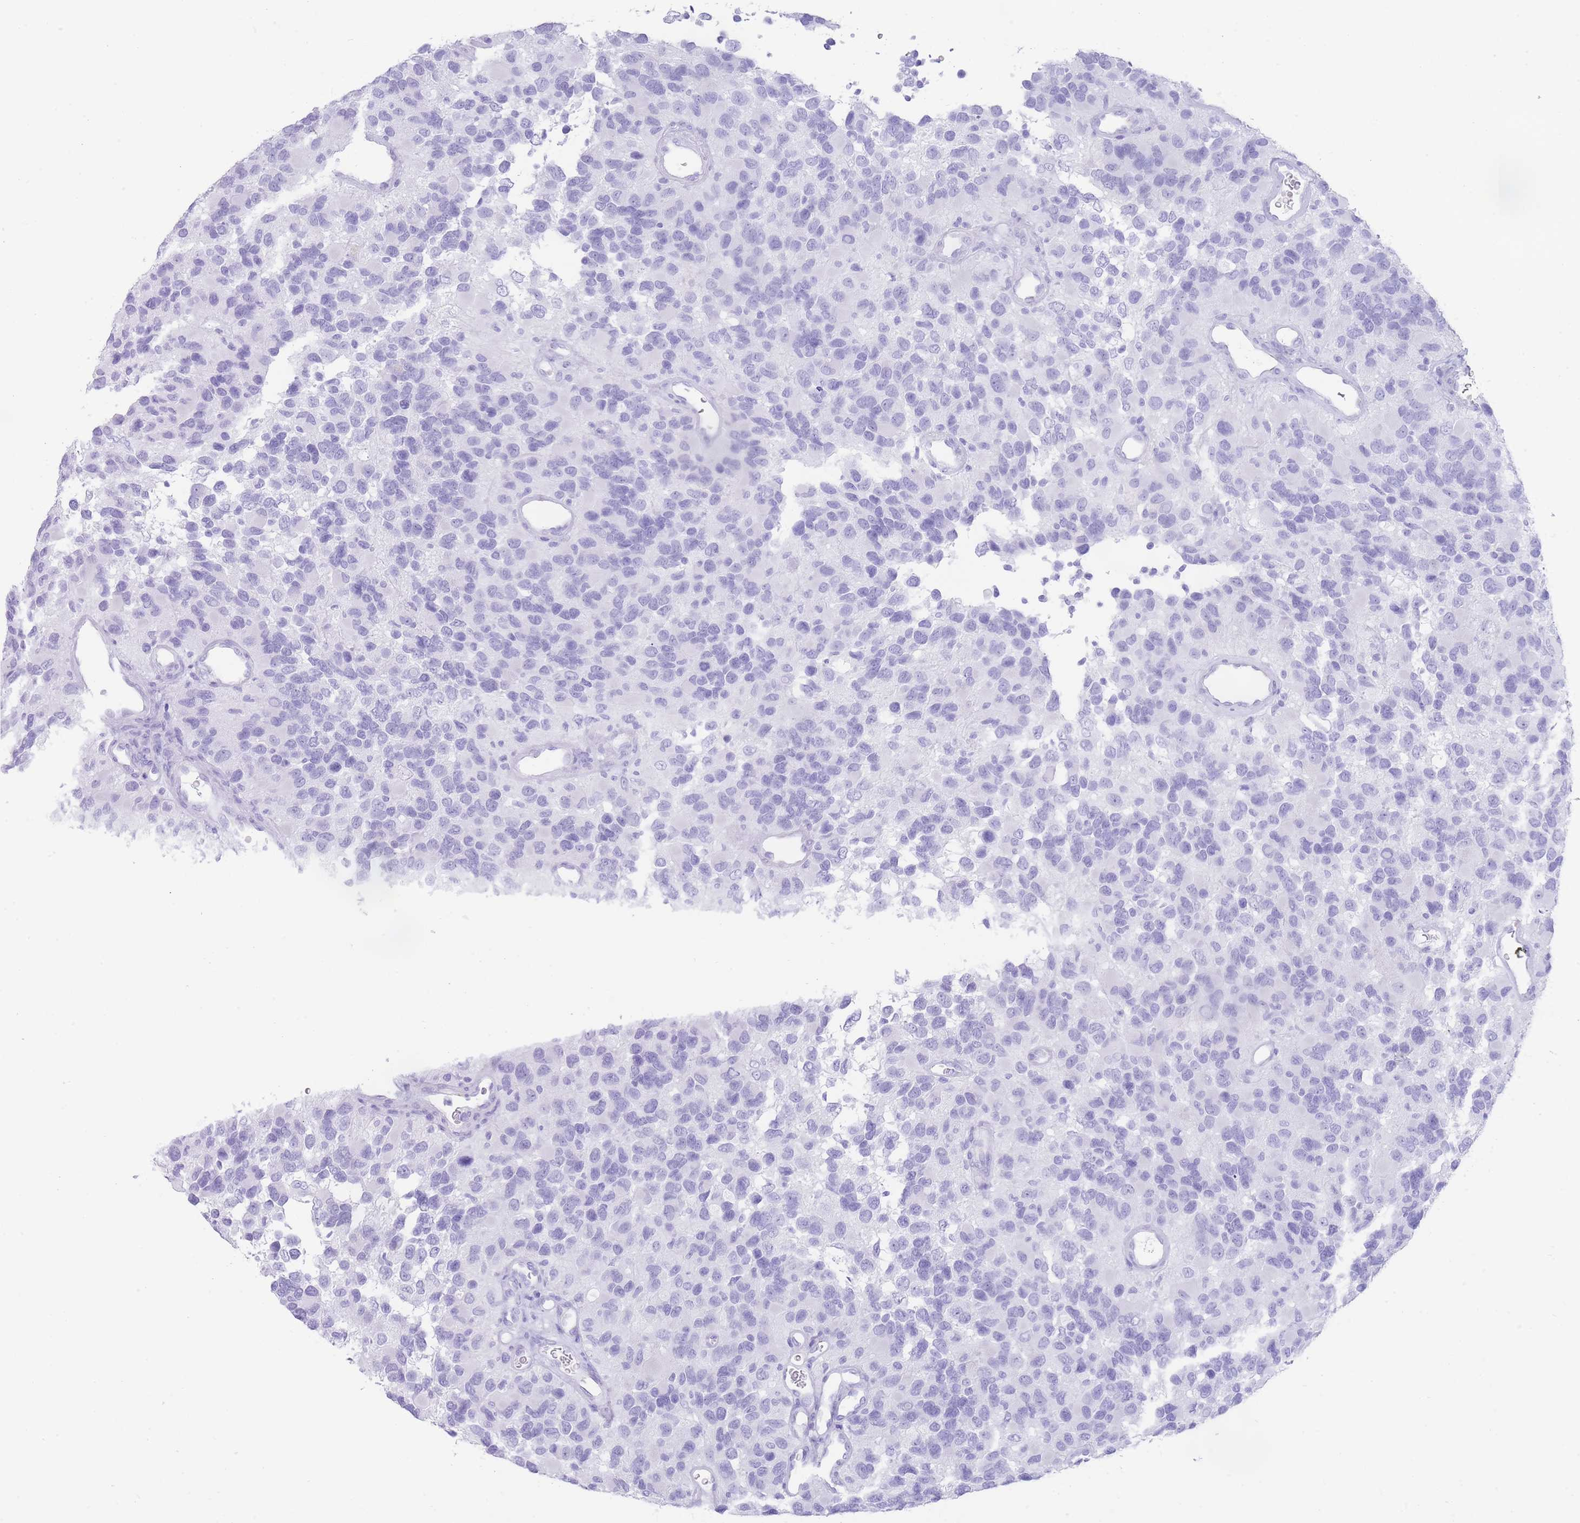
{"staining": {"intensity": "negative", "quantity": "none", "location": "none"}, "tissue": "glioma", "cell_type": "Tumor cells", "image_type": "cancer", "snomed": [{"axis": "morphology", "description": "Glioma, malignant, High grade"}, {"axis": "topography", "description": "Brain"}], "caption": "The IHC photomicrograph has no significant staining in tumor cells of malignant high-grade glioma tissue.", "gene": "ELOA2", "patient": {"sex": "male", "age": 77}}